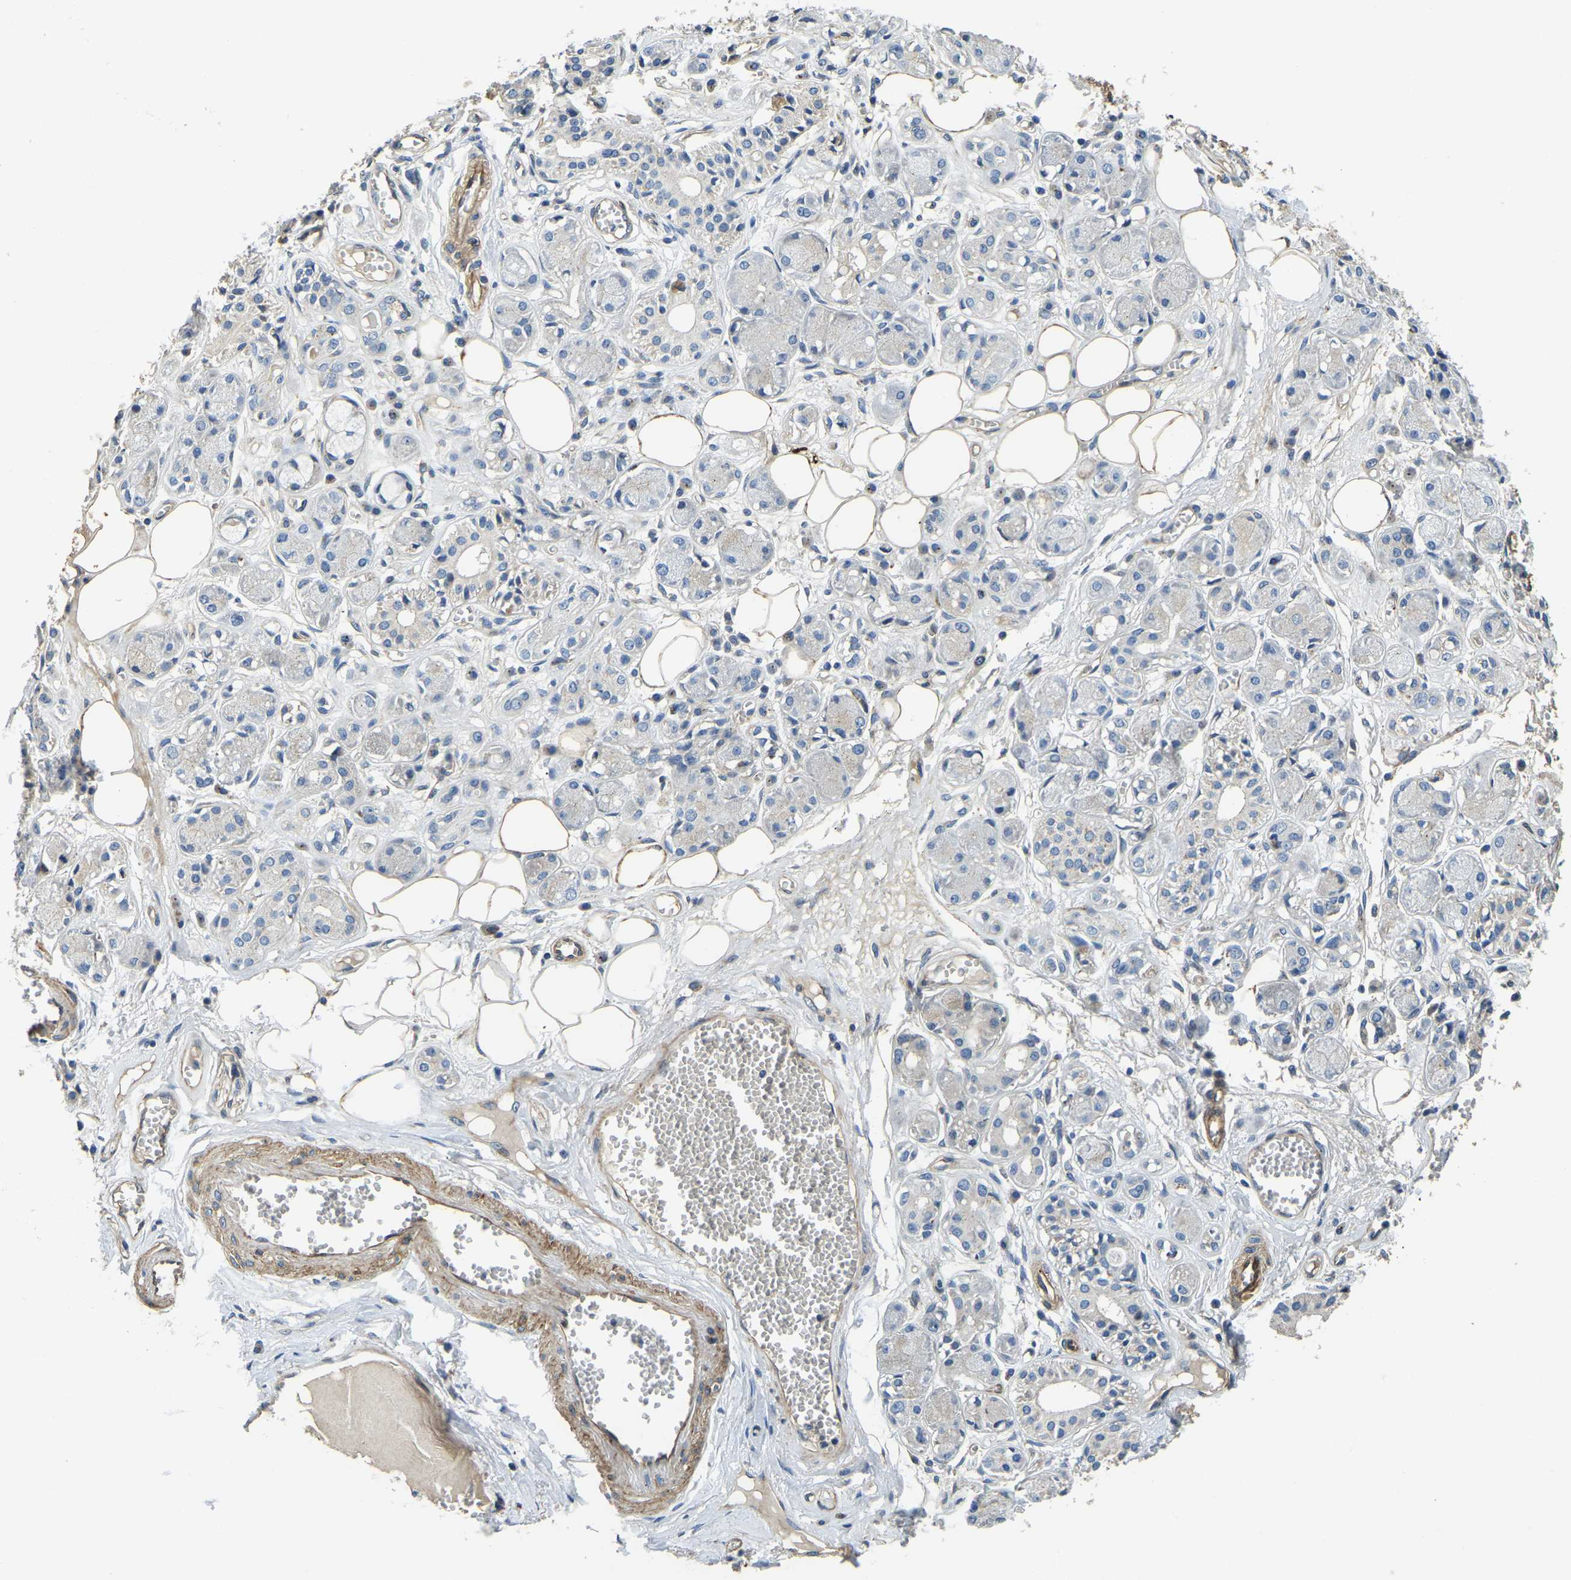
{"staining": {"intensity": "moderate", "quantity": ">75%", "location": "cytoplasmic/membranous"}, "tissue": "adipose tissue", "cell_type": "Adipocytes", "image_type": "normal", "snomed": [{"axis": "morphology", "description": "Normal tissue, NOS"}, {"axis": "morphology", "description": "Inflammation, NOS"}, {"axis": "topography", "description": "Salivary gland"}, {"axis": "topography", "description": "Peripheral nerve tissue"}], "caption": "Approximately >75% of adipocytes in normal human adipose tissue demonstrate moderate cytoplasmic/membranous protein positivity as visualized by brown immunohistochemical staining.", "gene": "RNF39", "patient": {"sex": "female", "age": 75}}